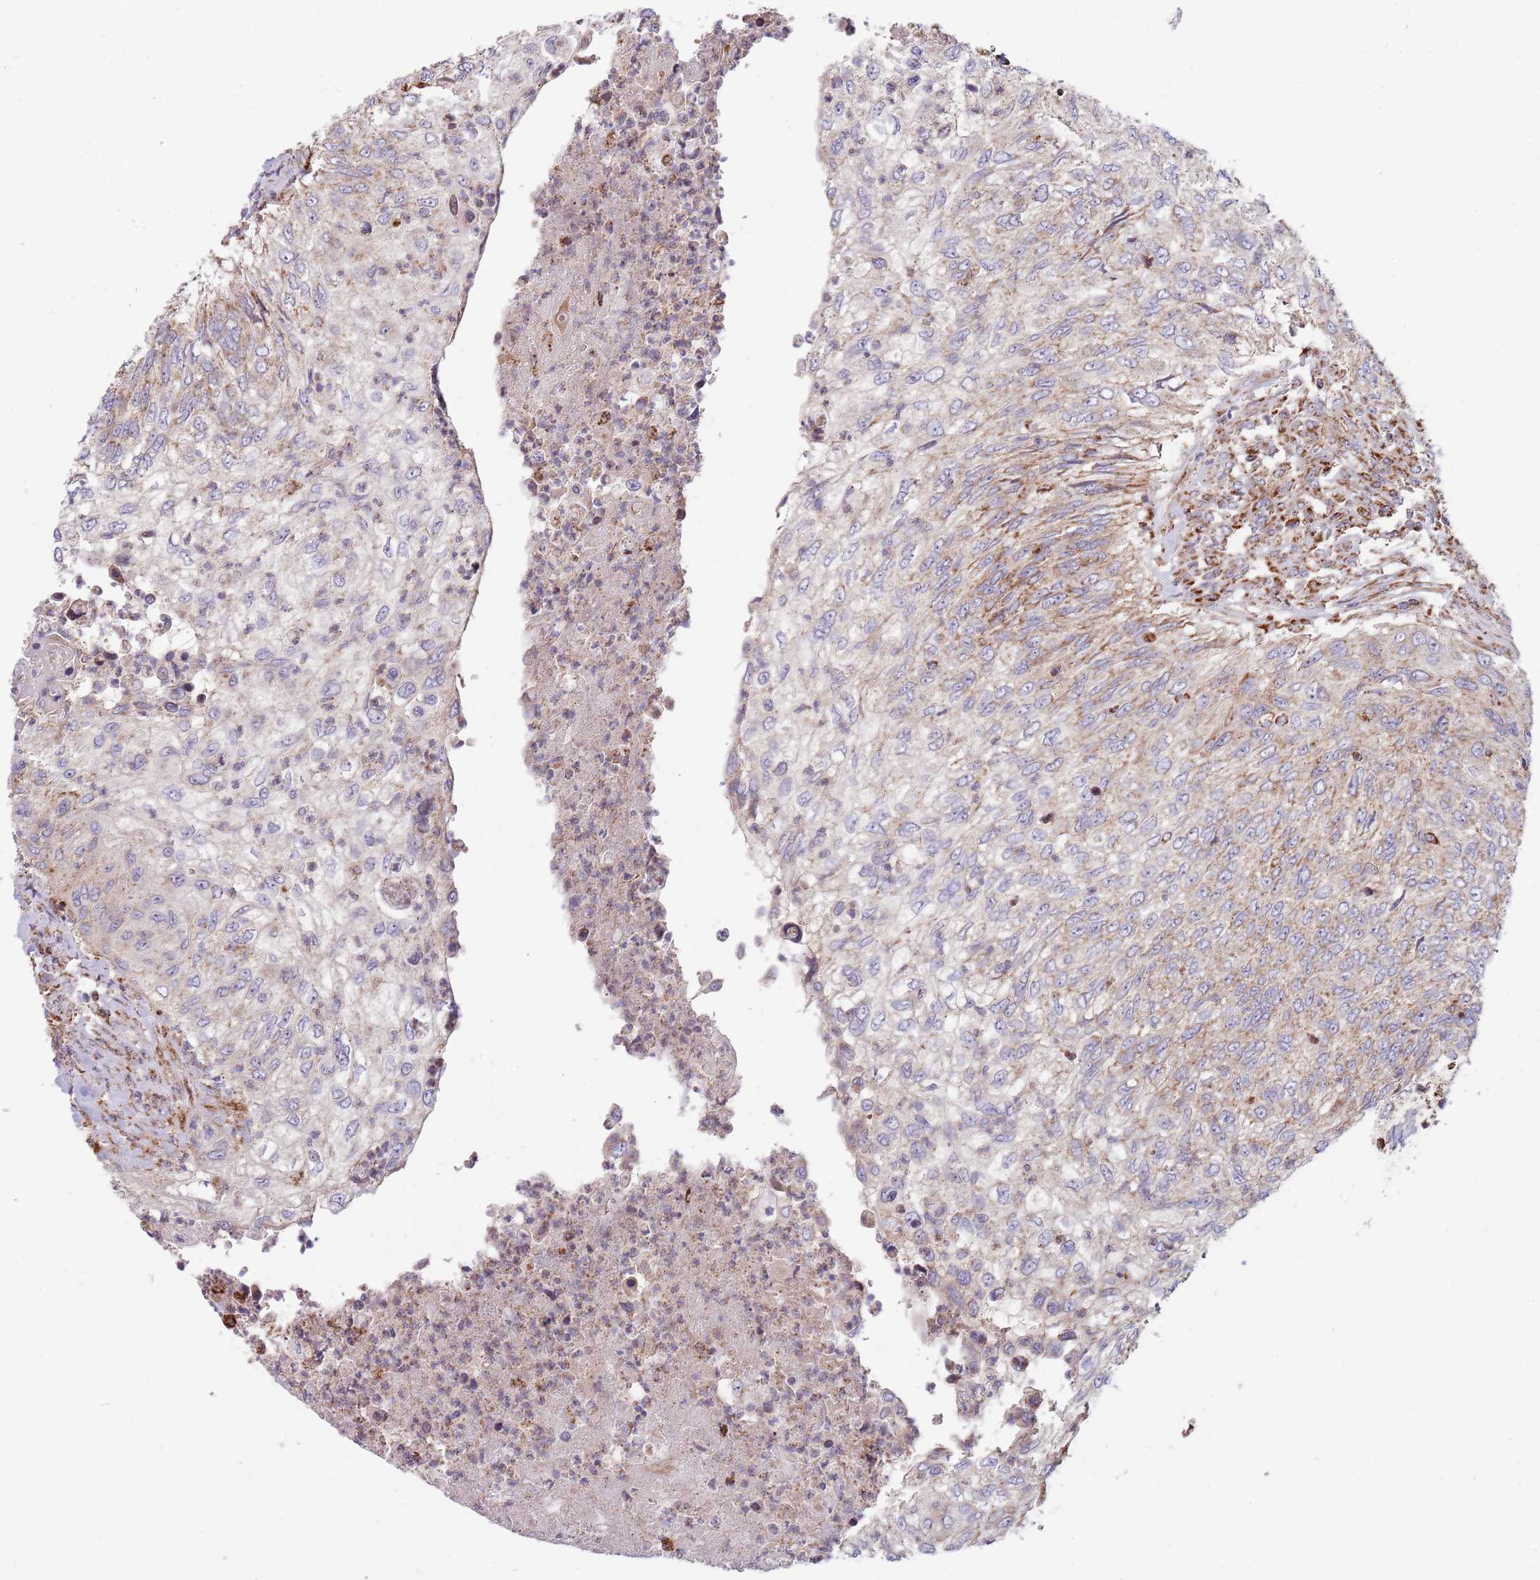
{"staining": {"intensity": "moderate", "quantity": "<25%", "location": "cytoplasmic/membranous"}, "tissue": "urothelial cancer", "cell_type": "Tumor cells", "image_type": "cancer", "snomed": [{"axis": "morphology", "description": "Urothelial carcinoma, High grade"}, {"axis": "topography", "description": "Urinary bladder"}], "caption": "This is an image of immunohistochemistry staining of high-grade urothelial carcinoma, which shows moderate expression in the cytoplasmic/membranous of tumor cells.", "gene": "ATP5PD", "patient": {"sex": "female", "age": 60}}